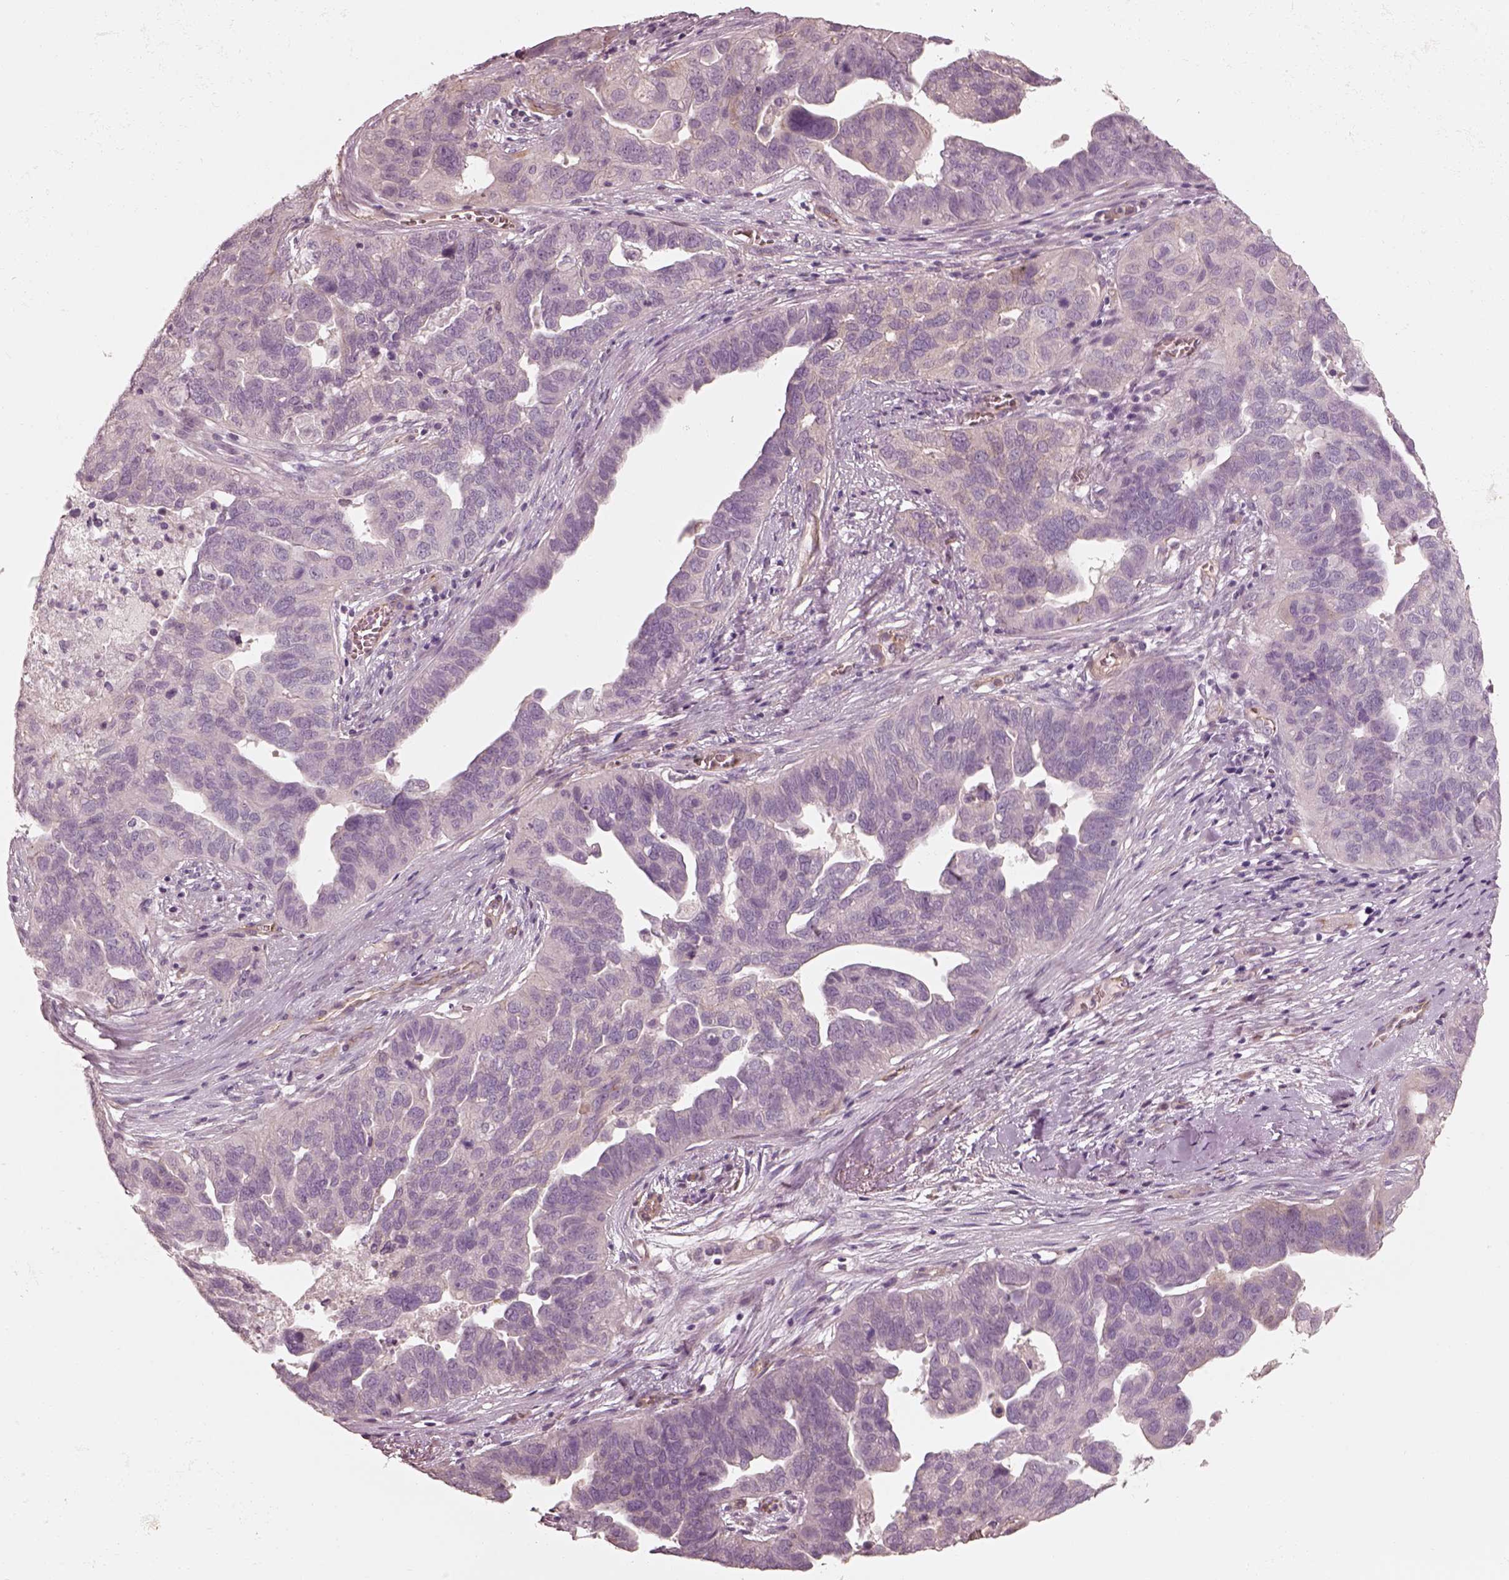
{"staining": {"intensity": "negative", "quantity": "none", "location": "none"}, "tissue": "ovarian cancer", "cell_type": "Tumor cells", "image_type": "cancer", "snomed": [{"axis": "morphology", "description": "Carcinoma, endometroid"}, {"axis": "topography", "description": "Soft tissue"}, {"axis": "topography", "description": "Ovary"}], "caption": "Tumor cells show no significant protein expression in endometroid carcinoma (ovarian).", "gene": "CRYM", "patient": {"sex": "female", "age": 52}}